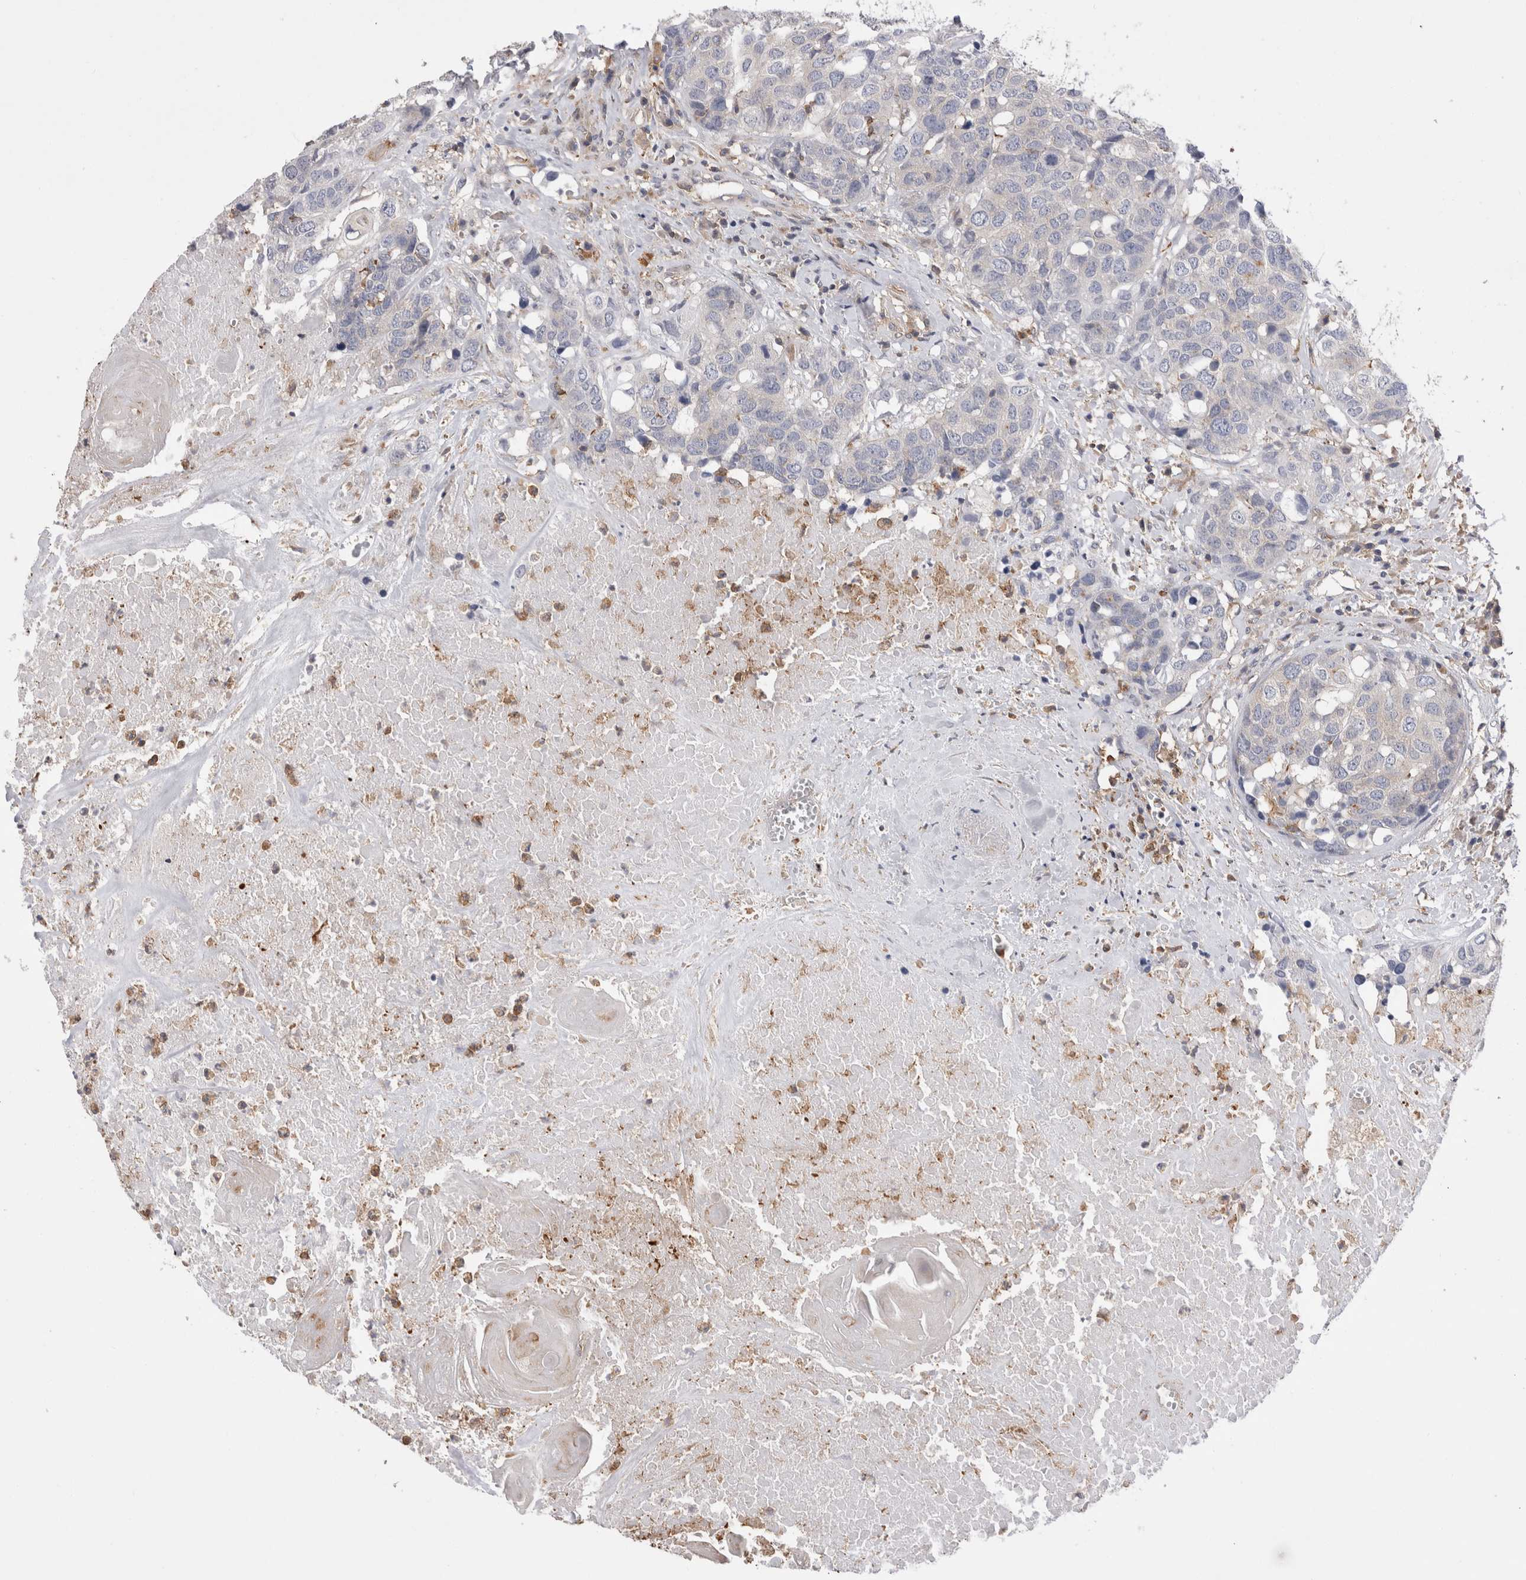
{"staining": {"intensity": "negative", "quantity": "none", "location": "none"}, "tissue": "head and neck cancer", "cell_type": "Tumor cells", "image_type": "cancer", "snomed": [{"axis": "morphology", "description": "Squamous cell carcinoma, NOS"}, {"axis": "topography", "description": "Head-Neck"}], "caption": "Head and neck cancer was stained to show a protein in brown. There is no significant expression in tumor cells.", "gene": "RAB11FIP1", "patient": {"sex": "male", "age": 66}}